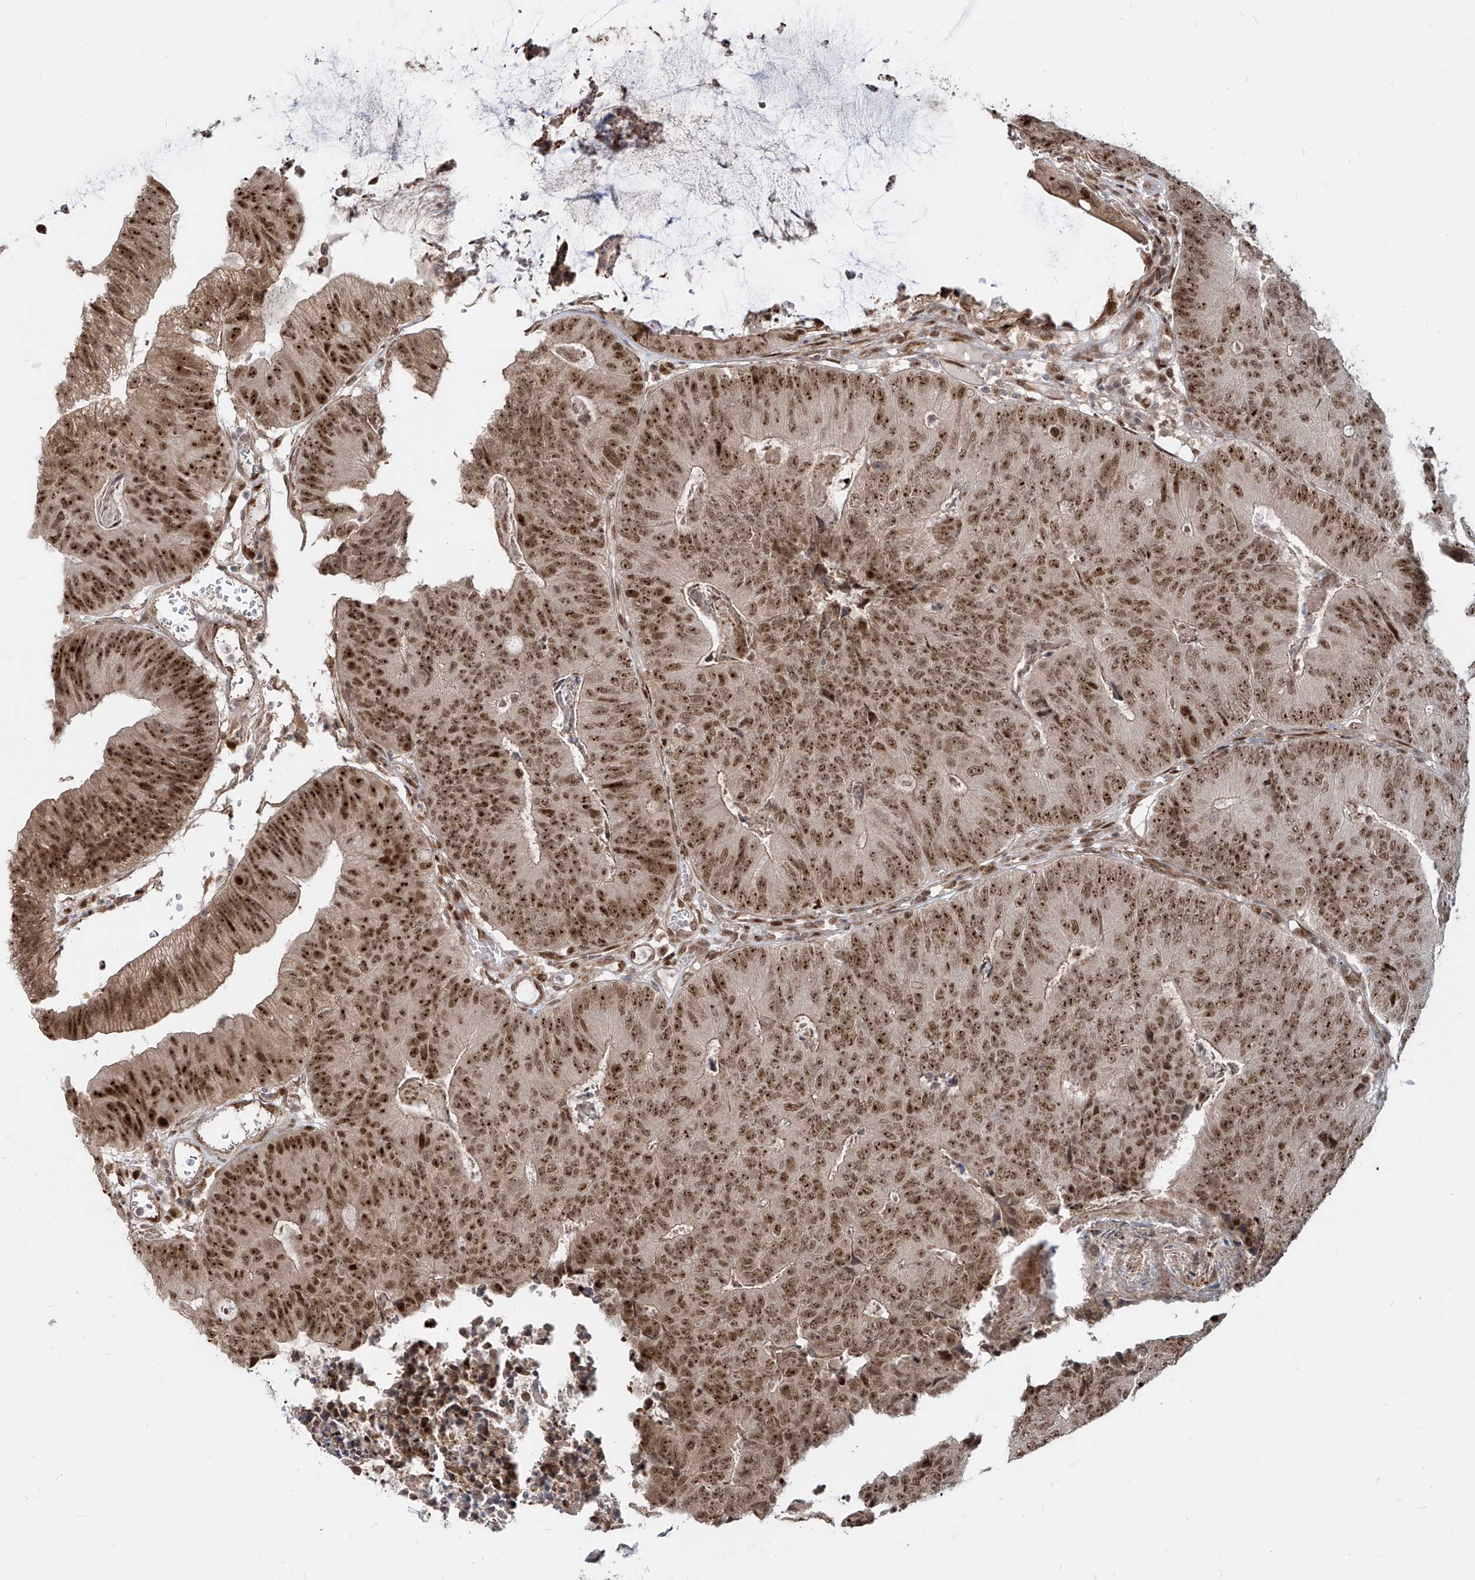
{"staining": {"intensity": "moderate", "quantity": ">75%", "location": "nuclear"}, "tissue": "colorectal cancer", "cell_type": "Tumor cells", "image_type": "cancer", "snomed": [{"axis": "morphology", "description": "Adenocarcinoma, NOS"}, {"axis": "topography", "description": "Colon"}], "caption": "Immunohistochemistry image of neoplastic tissue: human adenocarcinoma (colorectal) stained using immunohistochemistry (IHC) shows medium levels of moderate protein expression localized specifically in the nuclear of tumor cells, appearing as a nuclear brown color.", "gene": "ZNF710", "patient": {"sex": "female", "age": 67}}